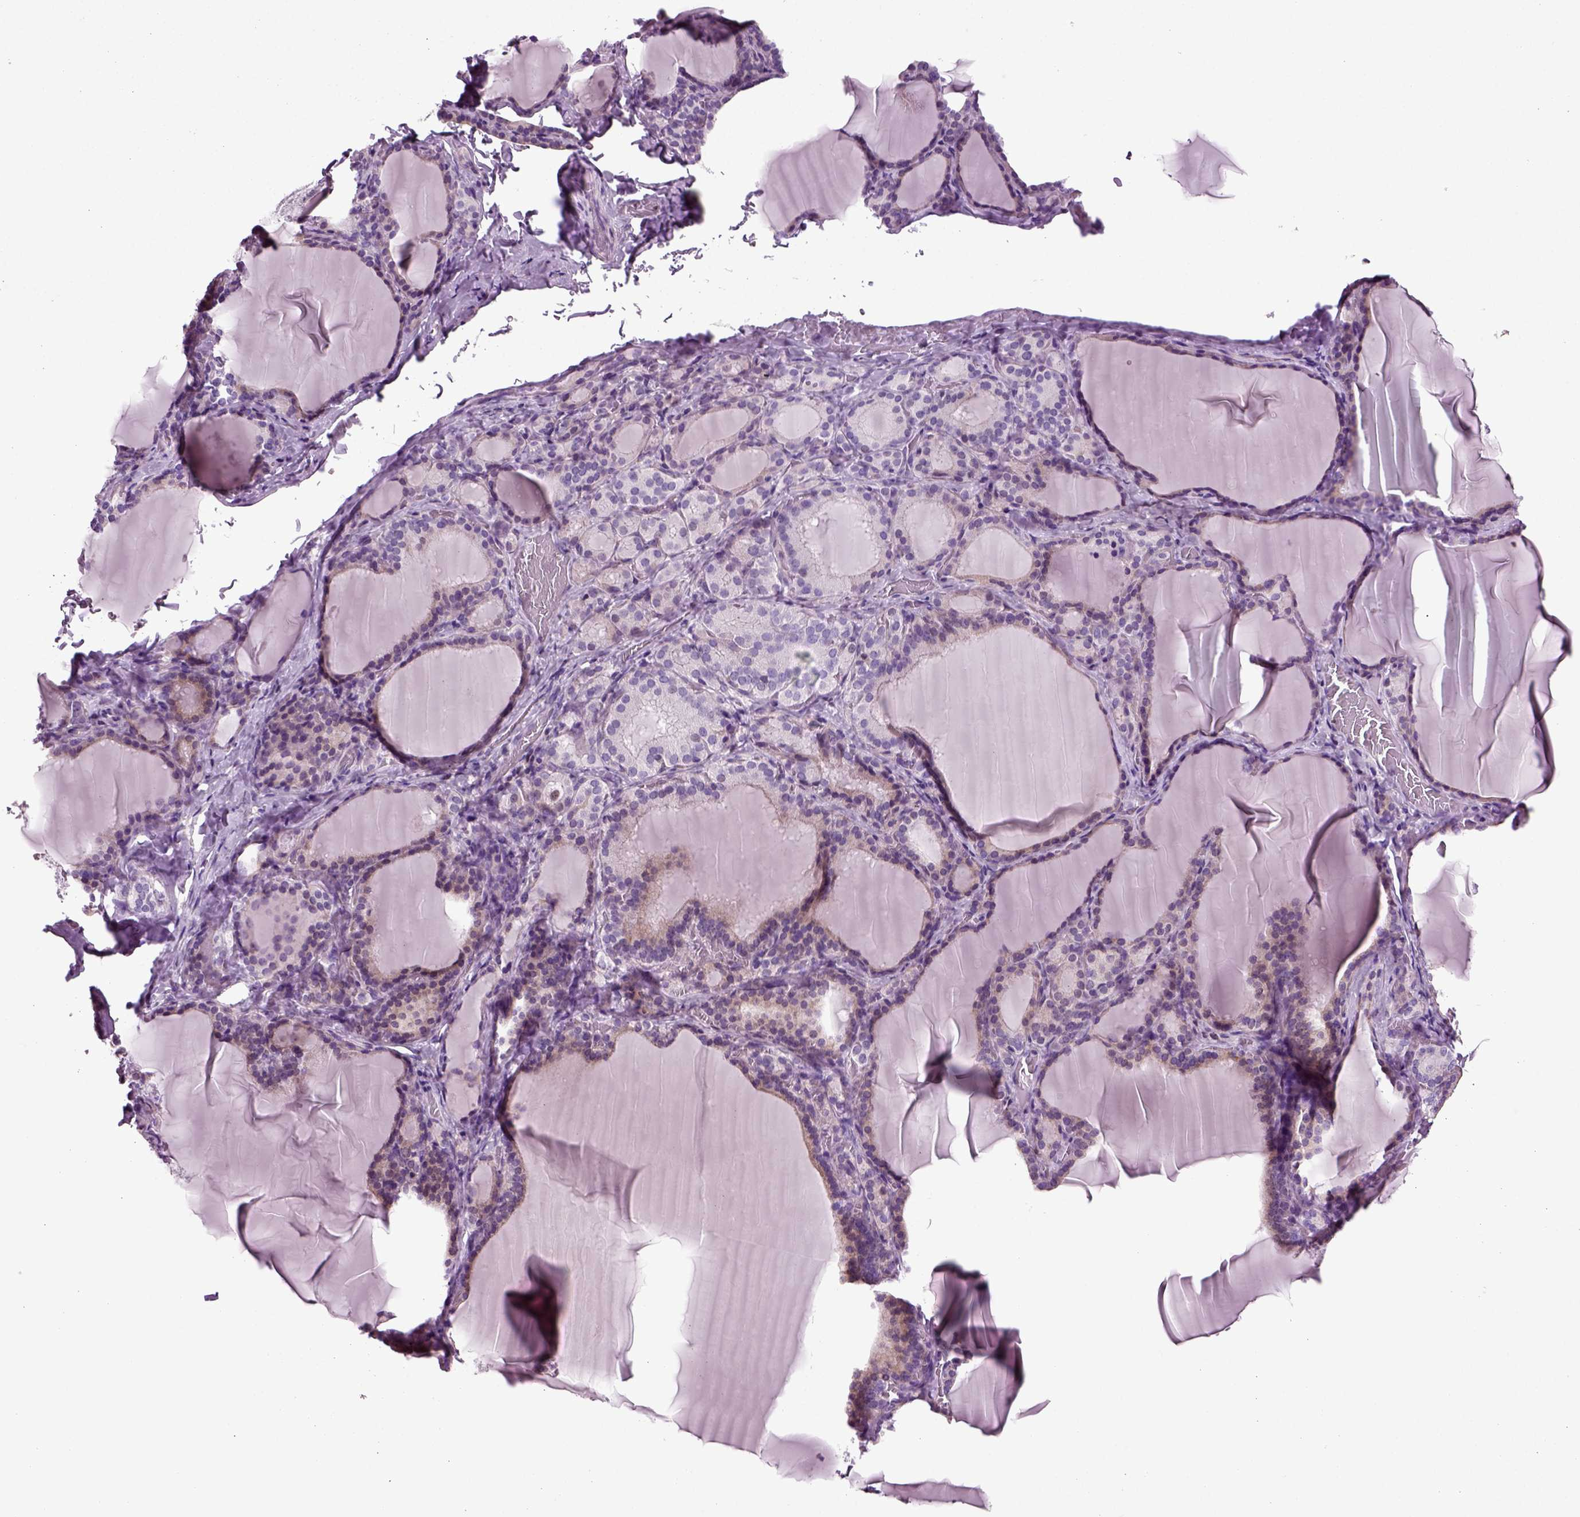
{"staining": {"intensity": "weak", "quantity": "25%-75%", "location": "cytoplasmic/membranous"}, "tissue": "thyroid gland", "cell_type": "Glandular cells", "image_type": "normal", "snomed": [{"axis": "morphology", "description": "Normal tissue, NOS"}, {"axis": "morphology", "description": "Hyperplasia, NOS"}, {"axis": "topography", "description": "Thyroid gland"}], "caption": "Immunohistochemistry image of normal thyroid gland: human thyroid gland stained using immunohistochemistry demonstrates low levels of weak protein expression localized specifically in the cytoplasmic/membranous of glandular cells, appearing as a cytoplasmic/membranous brown color.", "gene": "ARID3A", "patient": {"sex": "female", "age": 27}}